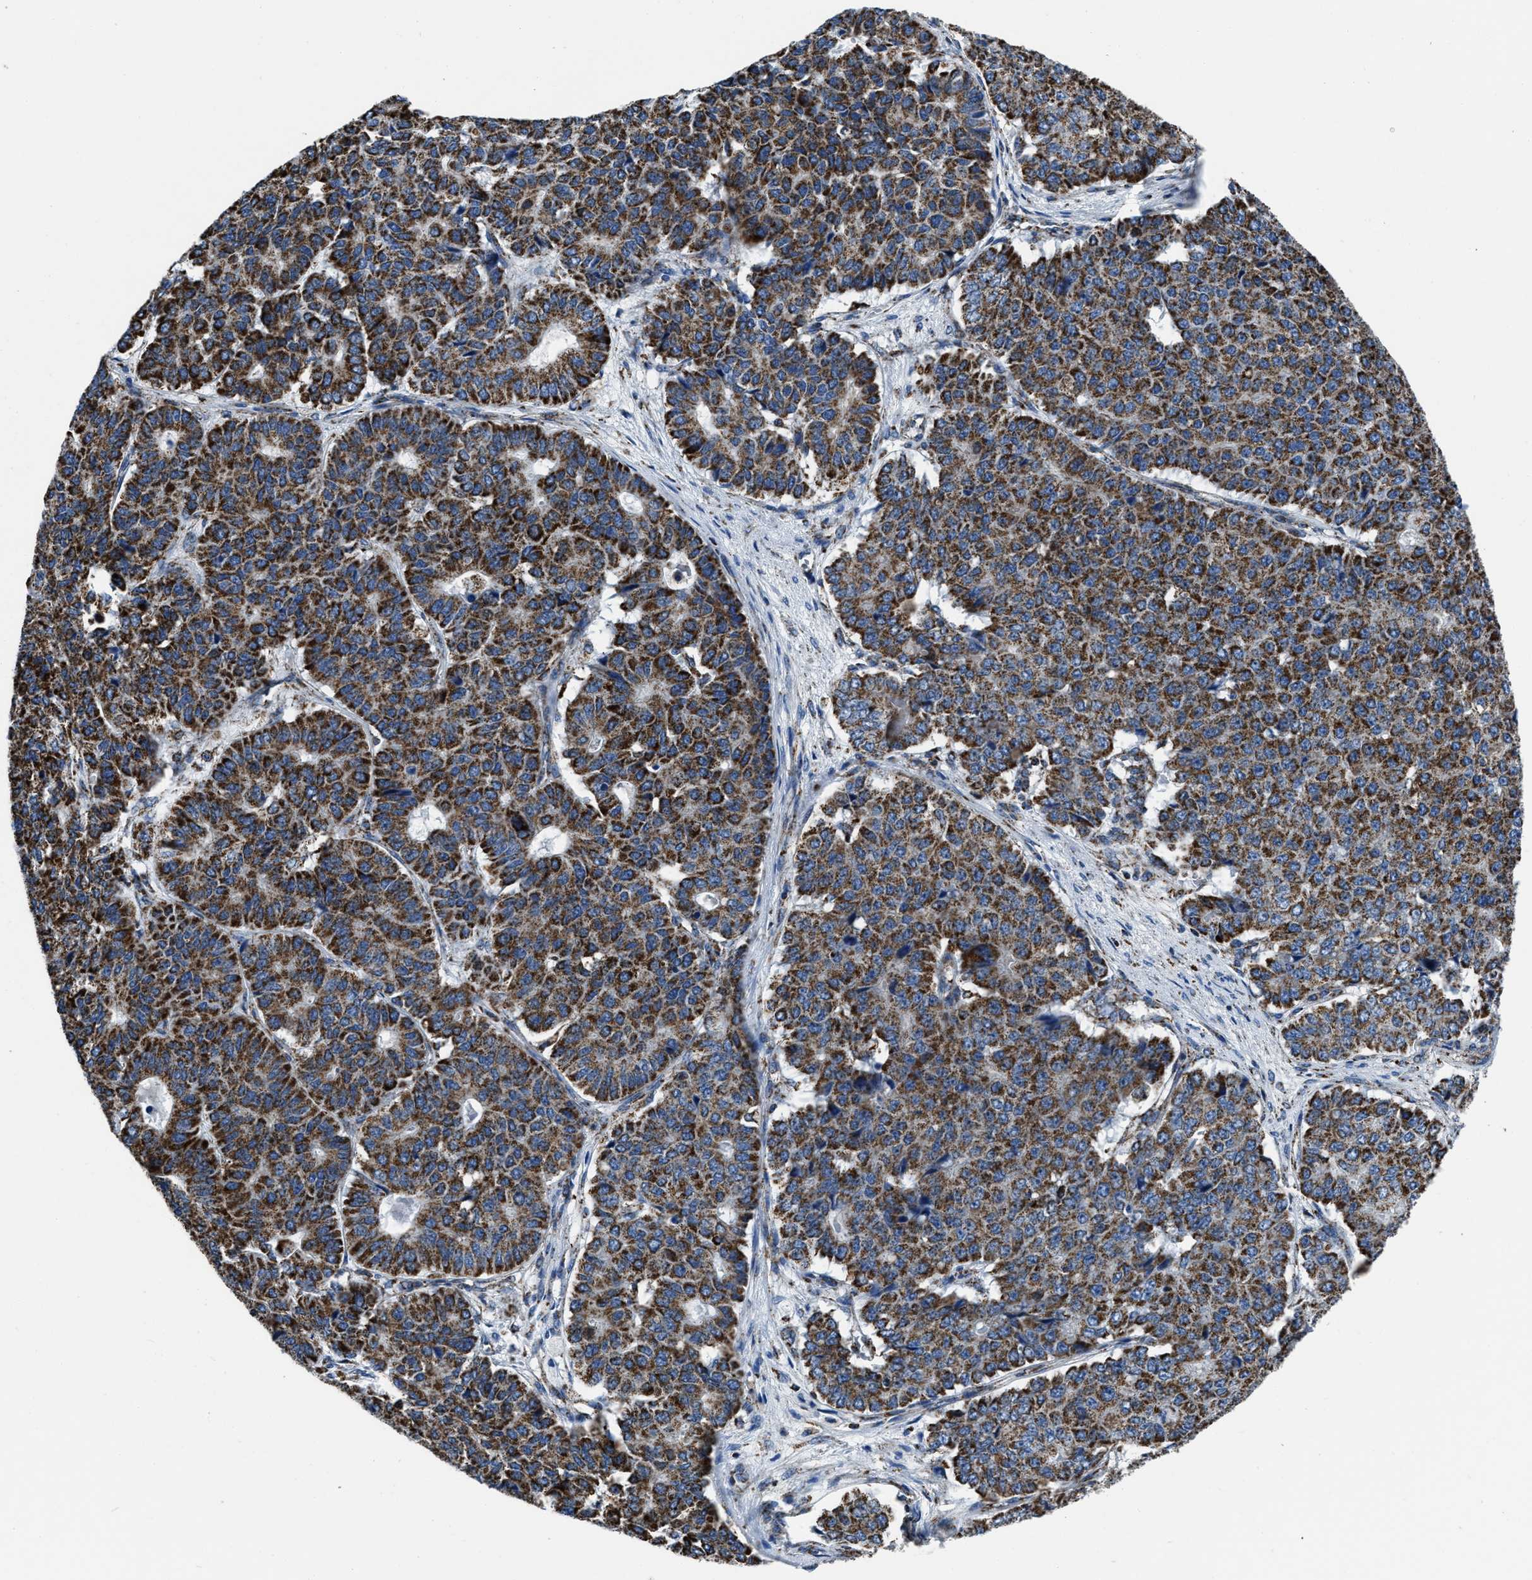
{"staining": {"intensity": "strong", "quantity": ">75%", "location": "cytoplasmic/membranous"}, "tissue": "pancreatic cancer", "cell_type": "Tumor cells", "image_type": "cancer", "snomed": [{"axis": "morphology", "description": "Adenocarcinoma, NOS"}, {"axis": "topography", "description": "Pancreas"}], "caption": "This image demonstrates IHC staining of pancreatic cancer, with high strong cytoplasmic/membranous positivity in about >75% of tumor cells.", "gene": "NSD3", "patient": {"sex": "male", "age": 50}}